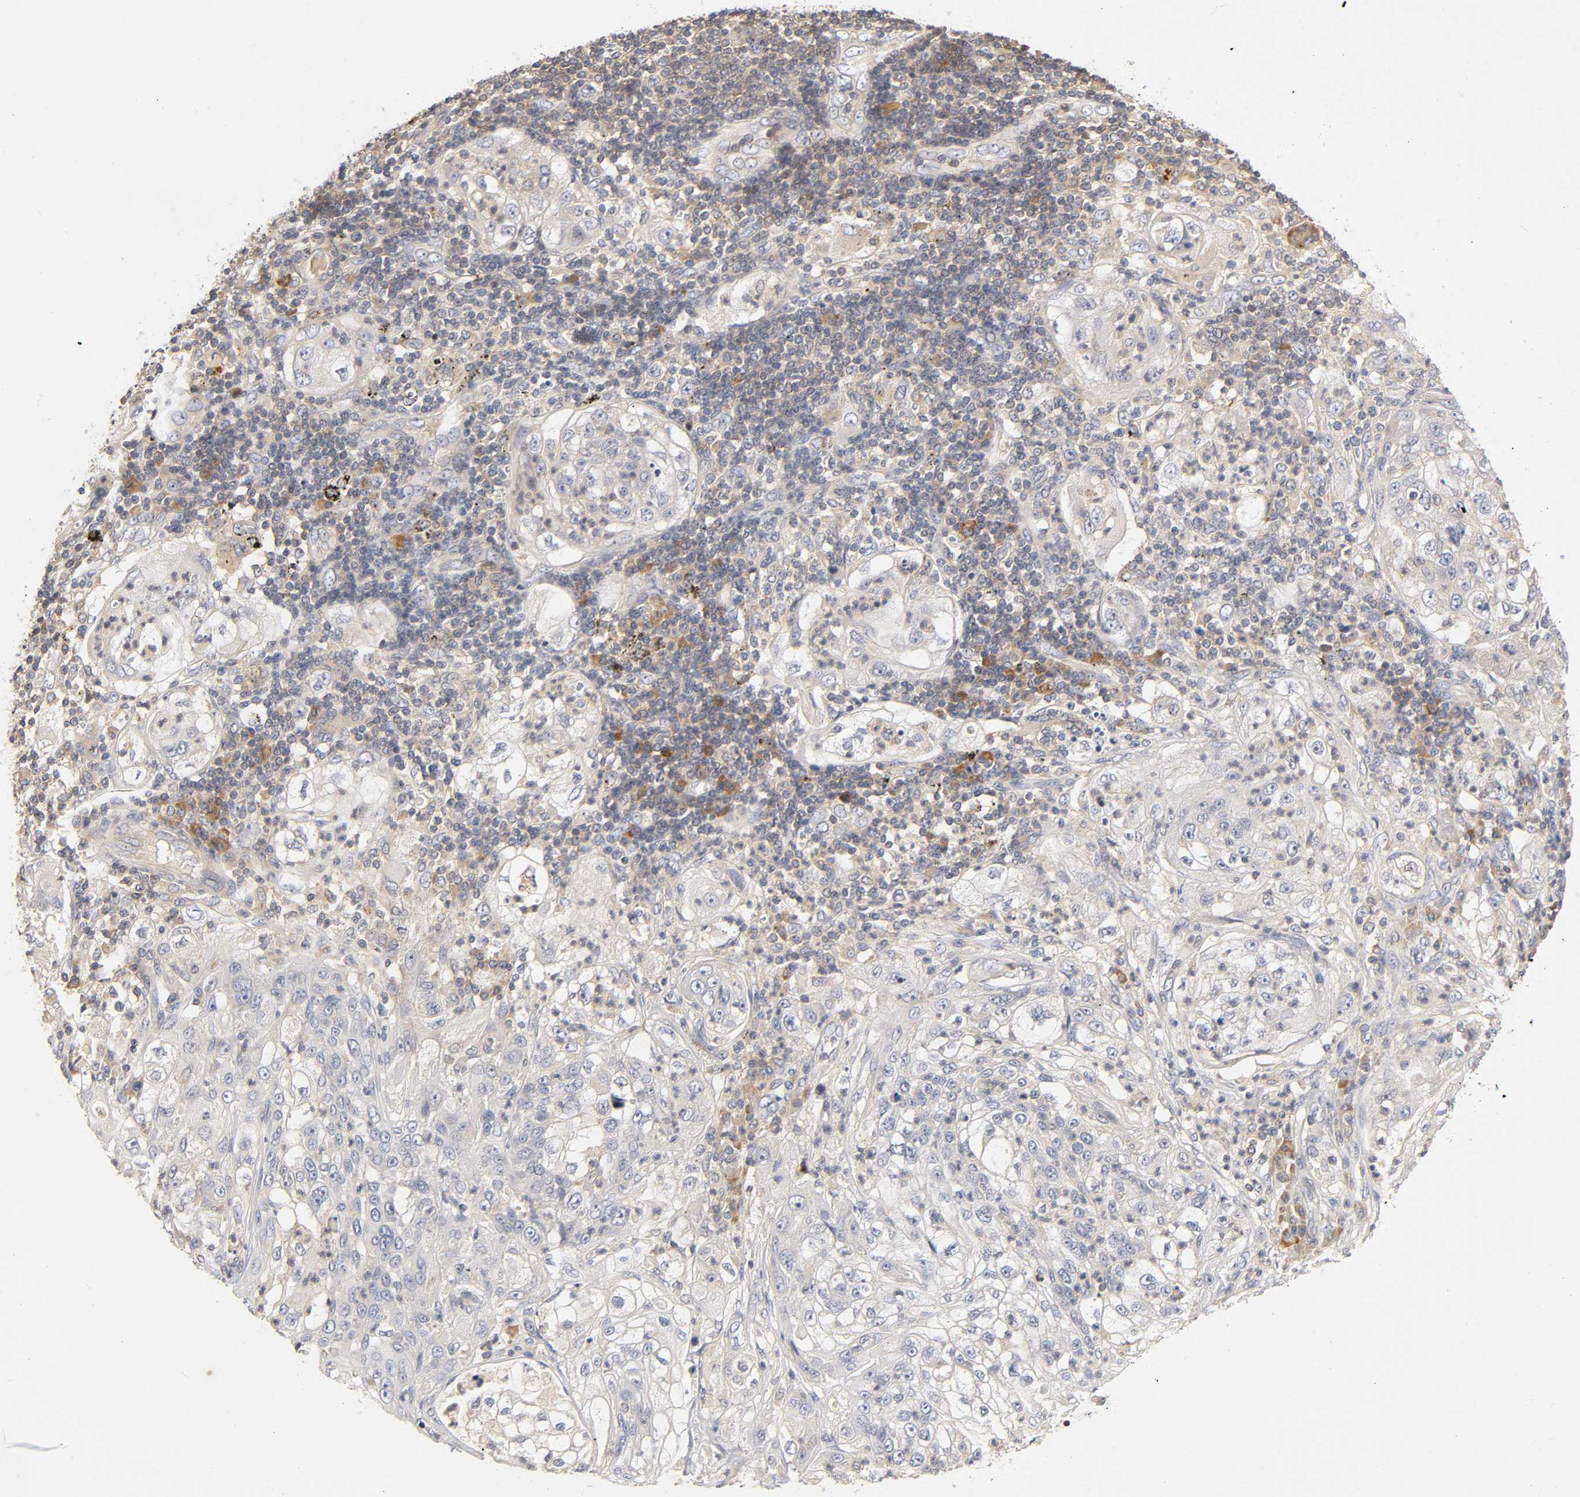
{"staining": {"intensity": "negative", "quantity": "none", "location": "none"}, "tissue": "lung cancer", "cell_type": "Tumor cells", "image_type": "cancer", "snomed": [{"axis": "morphology", "description": "Inflammation, NOS"}, {"axis": "morphology", "description": "Squamous cell carcinoma, NOS"}, {"axis": "topography", "description": "Lymph node"}, {"axis": "topography", "description": "Soft tissue"}, {"axis": "topography", "description": "Lung"}], "caption": "Immunohistochemistry image of neoplastic tissue: human lung cancer stained with DAB reveals no significant protein positivity in tumor cells.", "gene": "RHOA", "patient": {"sex": "male", "age": 66}}